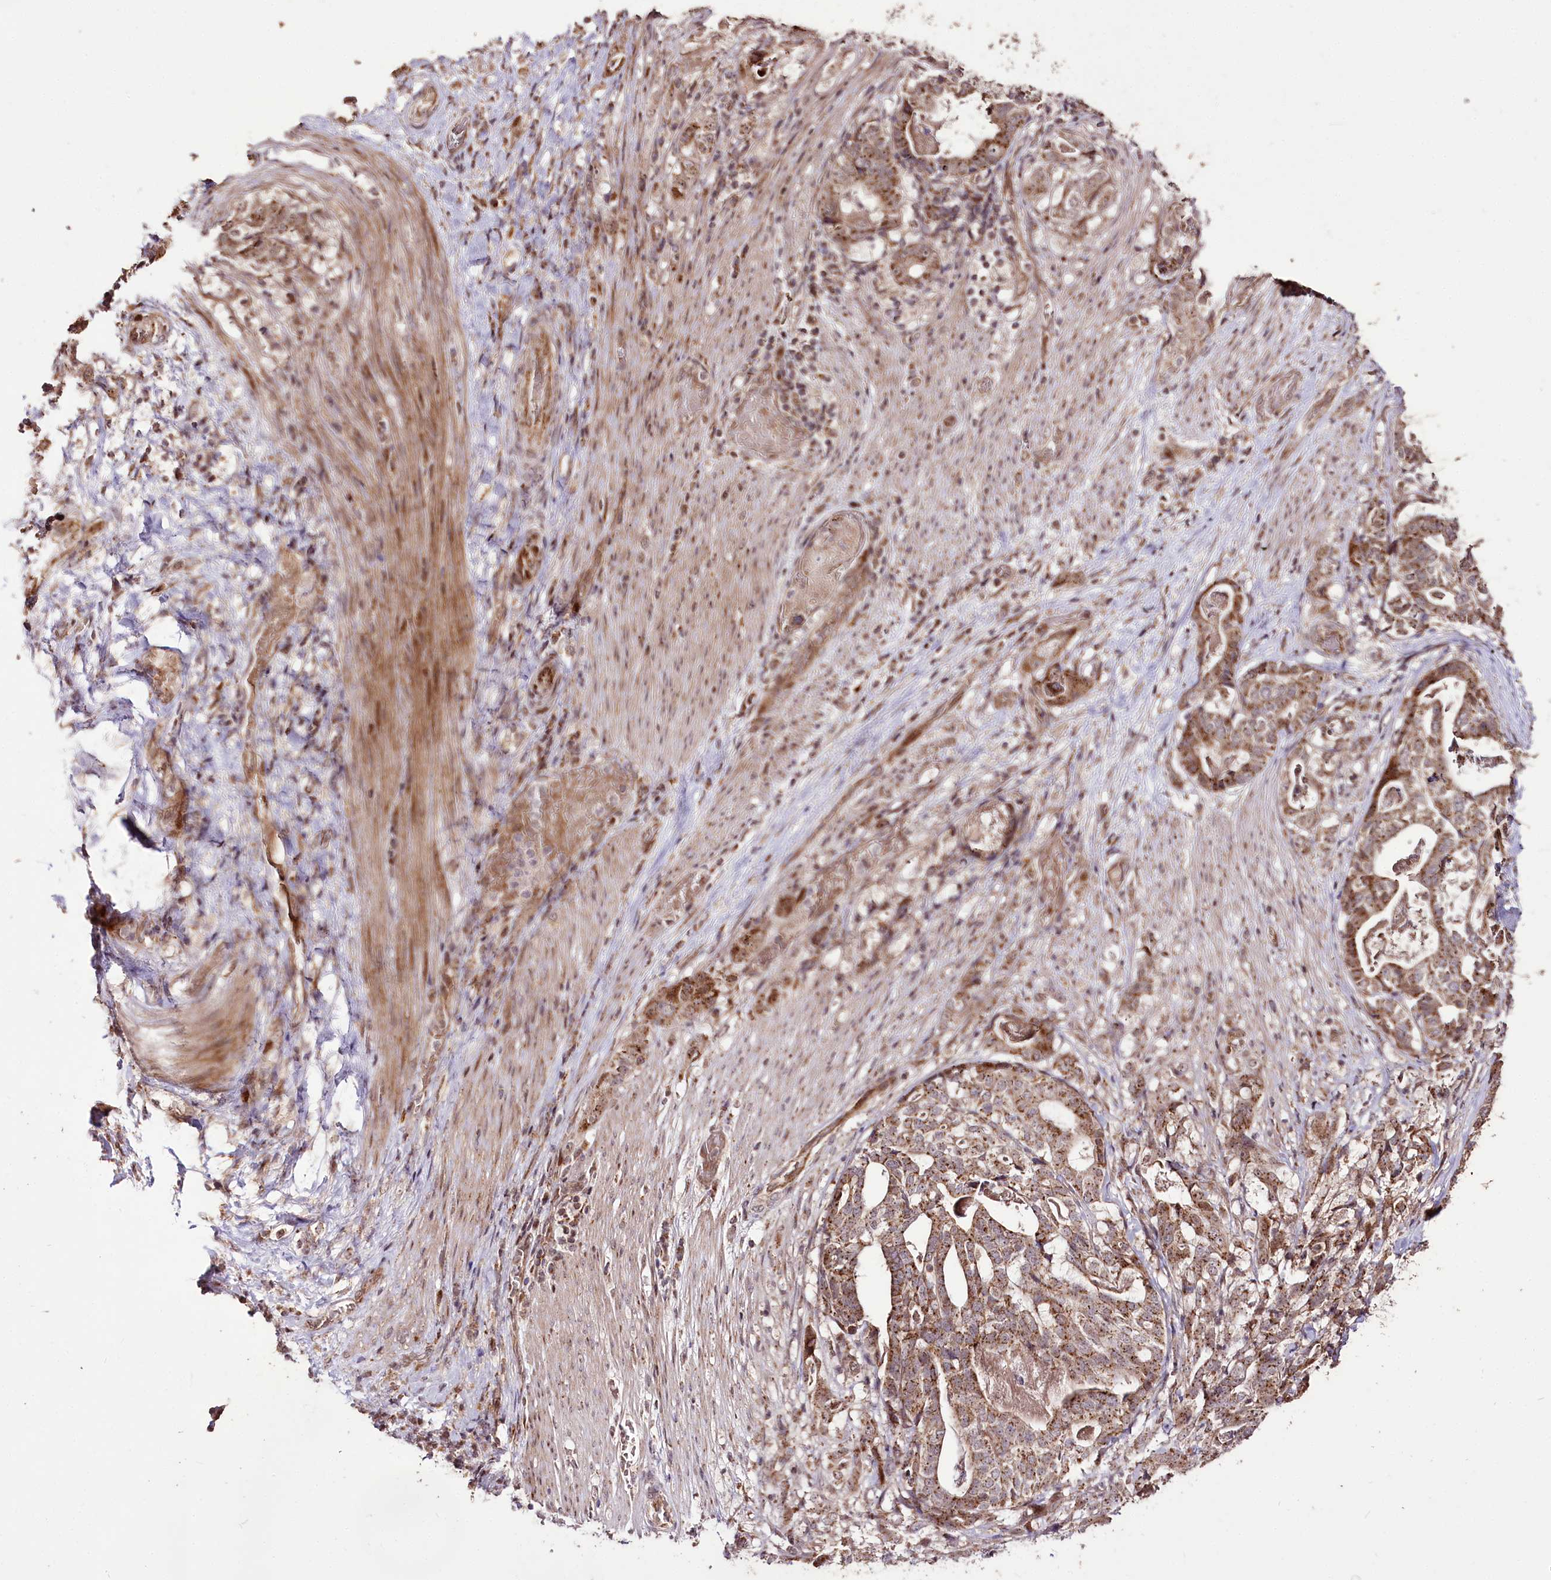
{"staining": {"intensity": "moderate", "quantity": ">75%", "location": "cytoplasmic/membranous"}, "tissue": "stomach cancer", "cell_type": "Tumor cells", "image_type": "cancer", "snomed": [{"axis": "morphology", "description": "Adenocarcinoma, NOS"}, {"axis": "topography", "description": "Stomach"}], "caption": "A brown stain labels moderate cytoplasmic/membranous staining of a protein in human stomach cancer tumor cells.", "gene": "CARD19", "patient": {"sex": "male", "age": 48}}